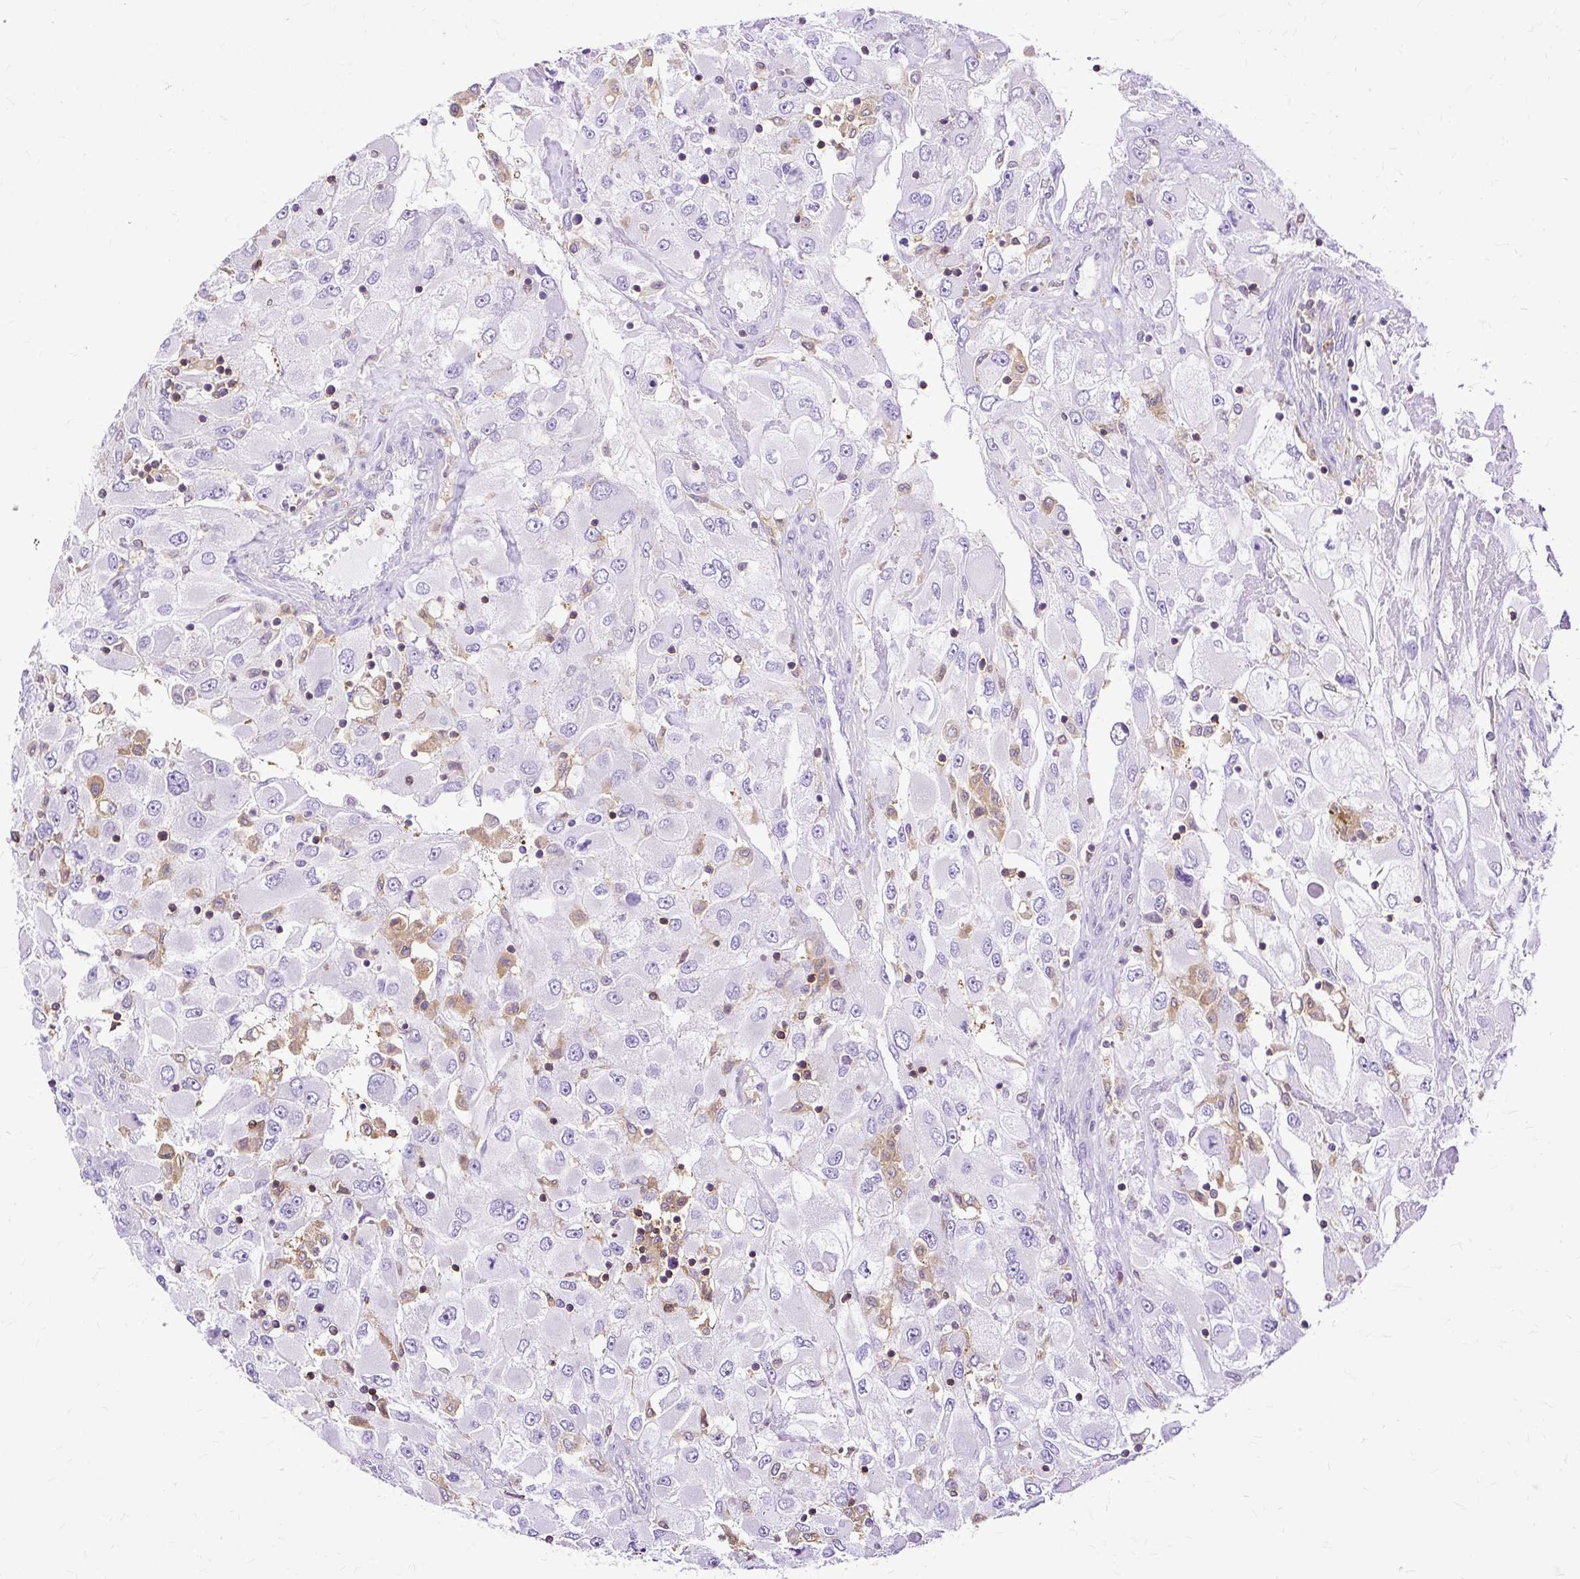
{"staining": {"intensity": "negative", "quantity": "none", "location": "none"}, "tissue": "renal cancer", "cell_type": "Tumor cells", "image_type": "cancer", "snomed": [{"axis": "morphology", "description": "Adenocarcinoma, NOS"}, {"axis": "topography", "description": "Kidney"}], "caption": "Renal adenocarcinoma stained for a protein using IHC demonstrates no expression tumor cells.", "gene": "TWF2", "patient": {"sex": "female", "age": 52}}